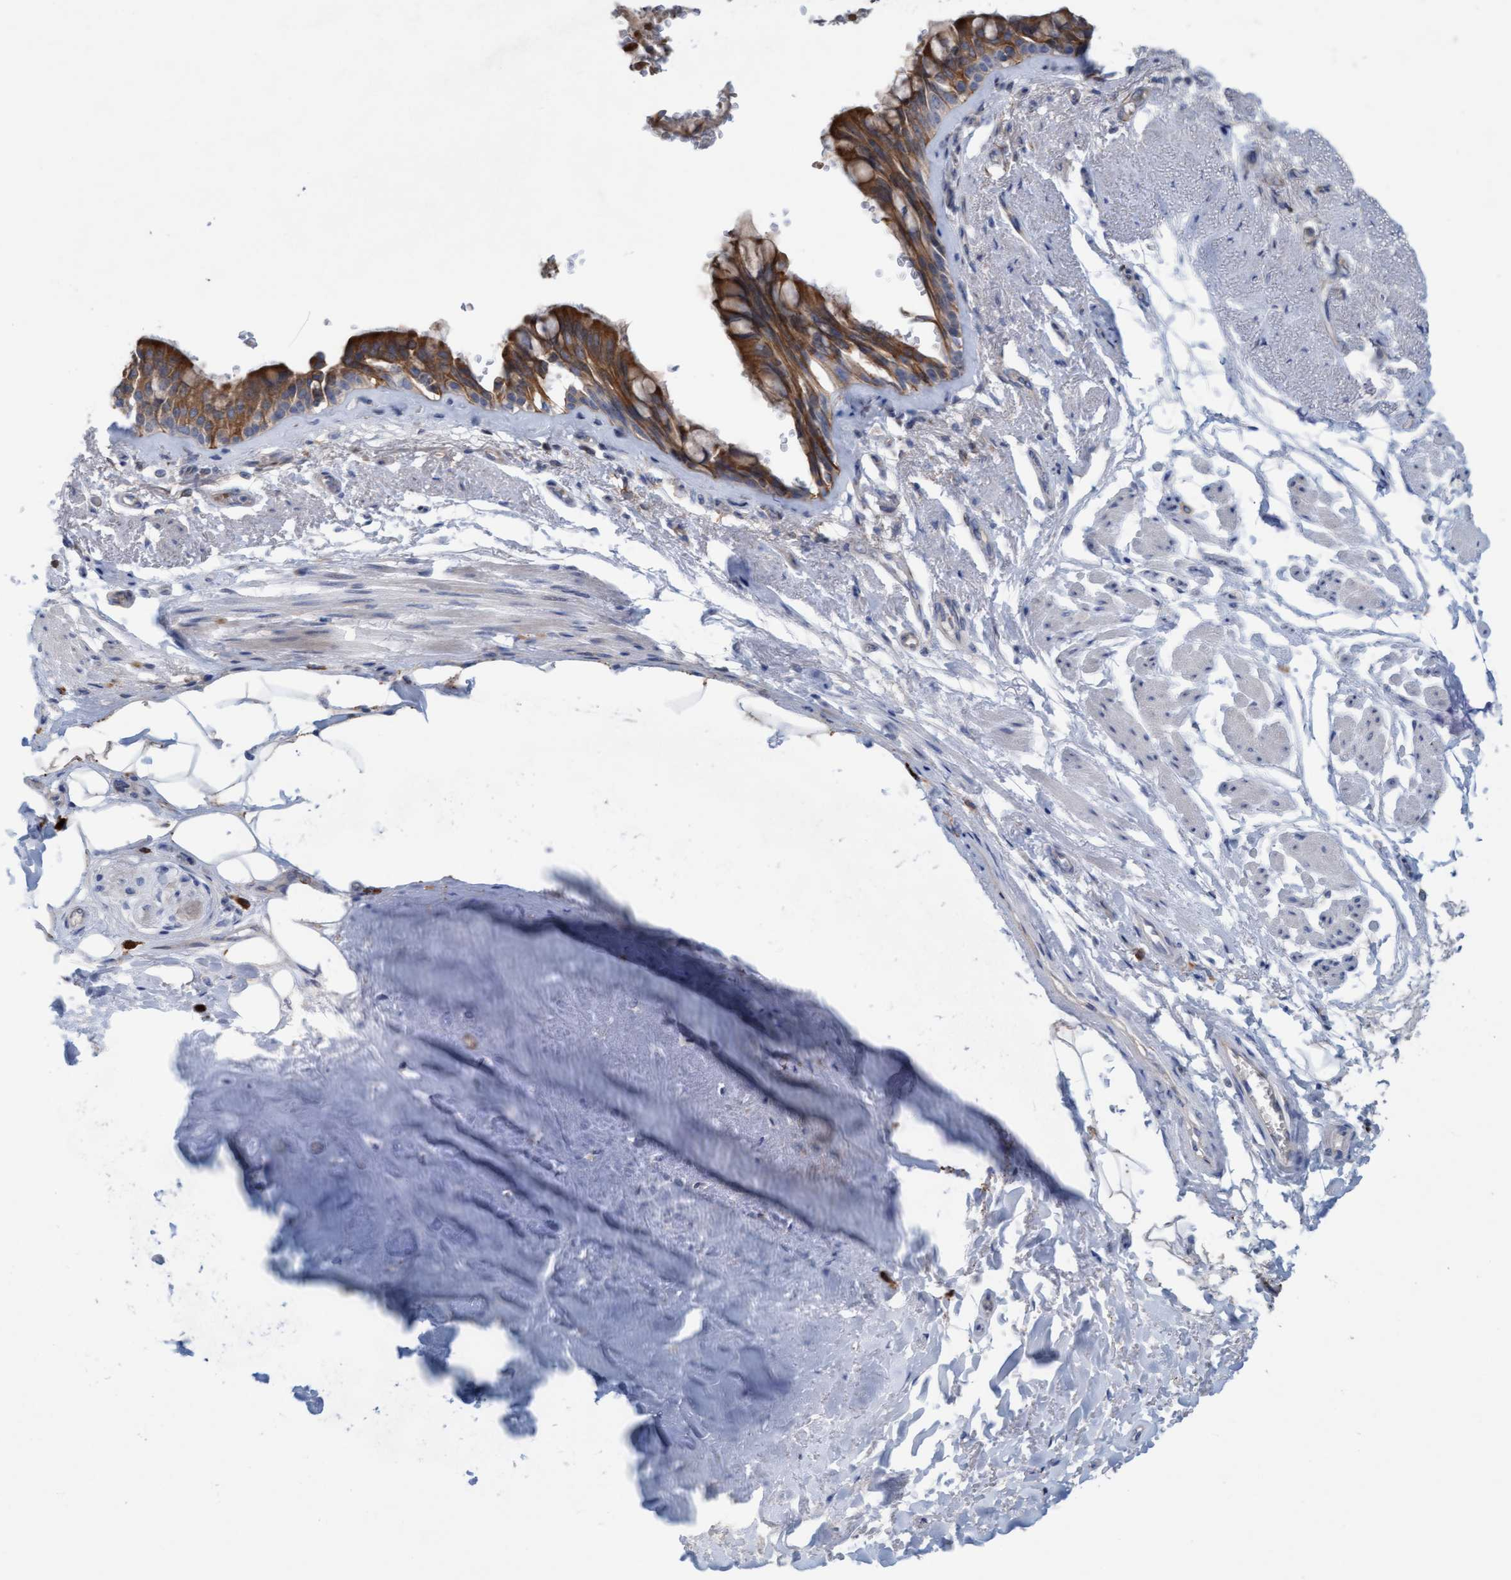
{"staining": {"intensity": "strong", "quantity": ">75%", "location": "cytoplasmic/membranous"}, "tissue": "bronchus", "cell_type": "Respiratory epithelial cells", "image_type": "normal", "snomed": [{"axis": "morphology", "description": "Normal tissue, NOS"}, {"axis": "topography", "description": "Bronchus"}], "caption": "Strong cytoplasmic/membranous protein expression is identified in about >75% of respiratory epithelial cells in bronchus.", "gene": "SIGIRR", "patient": {"sex": "male", "age": 66}}